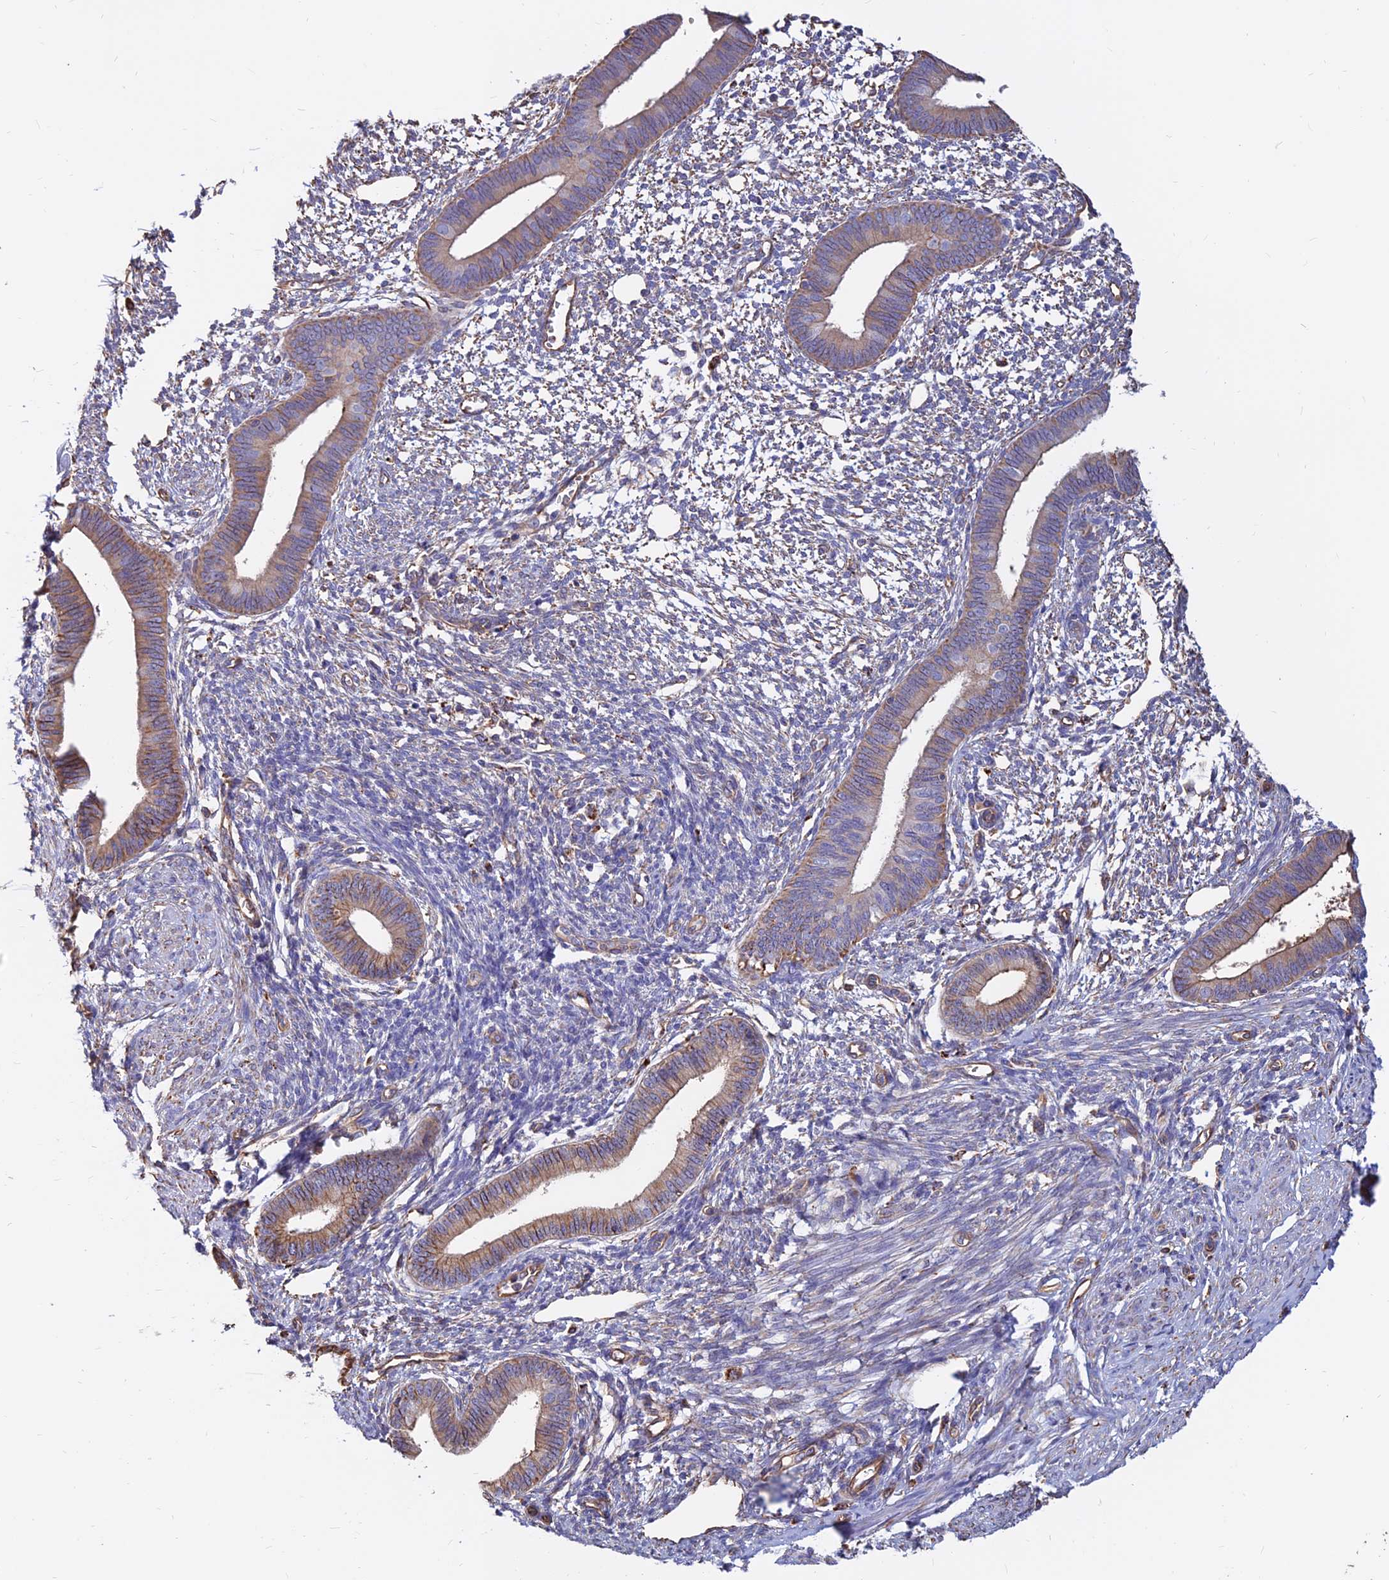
{"staining": {"intensity": "weak", "quantity": "<25%", "location": "cytoplasmic/membranous"}, "tissue": "endometrium", "cell_type": "Cells in endometrial stroma", "image_type": "normal", "snomed": [{"axis": "morphology", "description": "Normal tissue, NOS"}, {"axis": "topography", "description": "Endometrium"}], "caption": "Immunohistochemistry micrograph of unremarkable human endometrium stained for a protein (brown), which demonstrates no expression in cells in endometrial stroma. (DAB immunohistochemistry with hematoxylin counter stain).", "gene": "CDK18", "patient": {"sex": "female", "age": 46}}